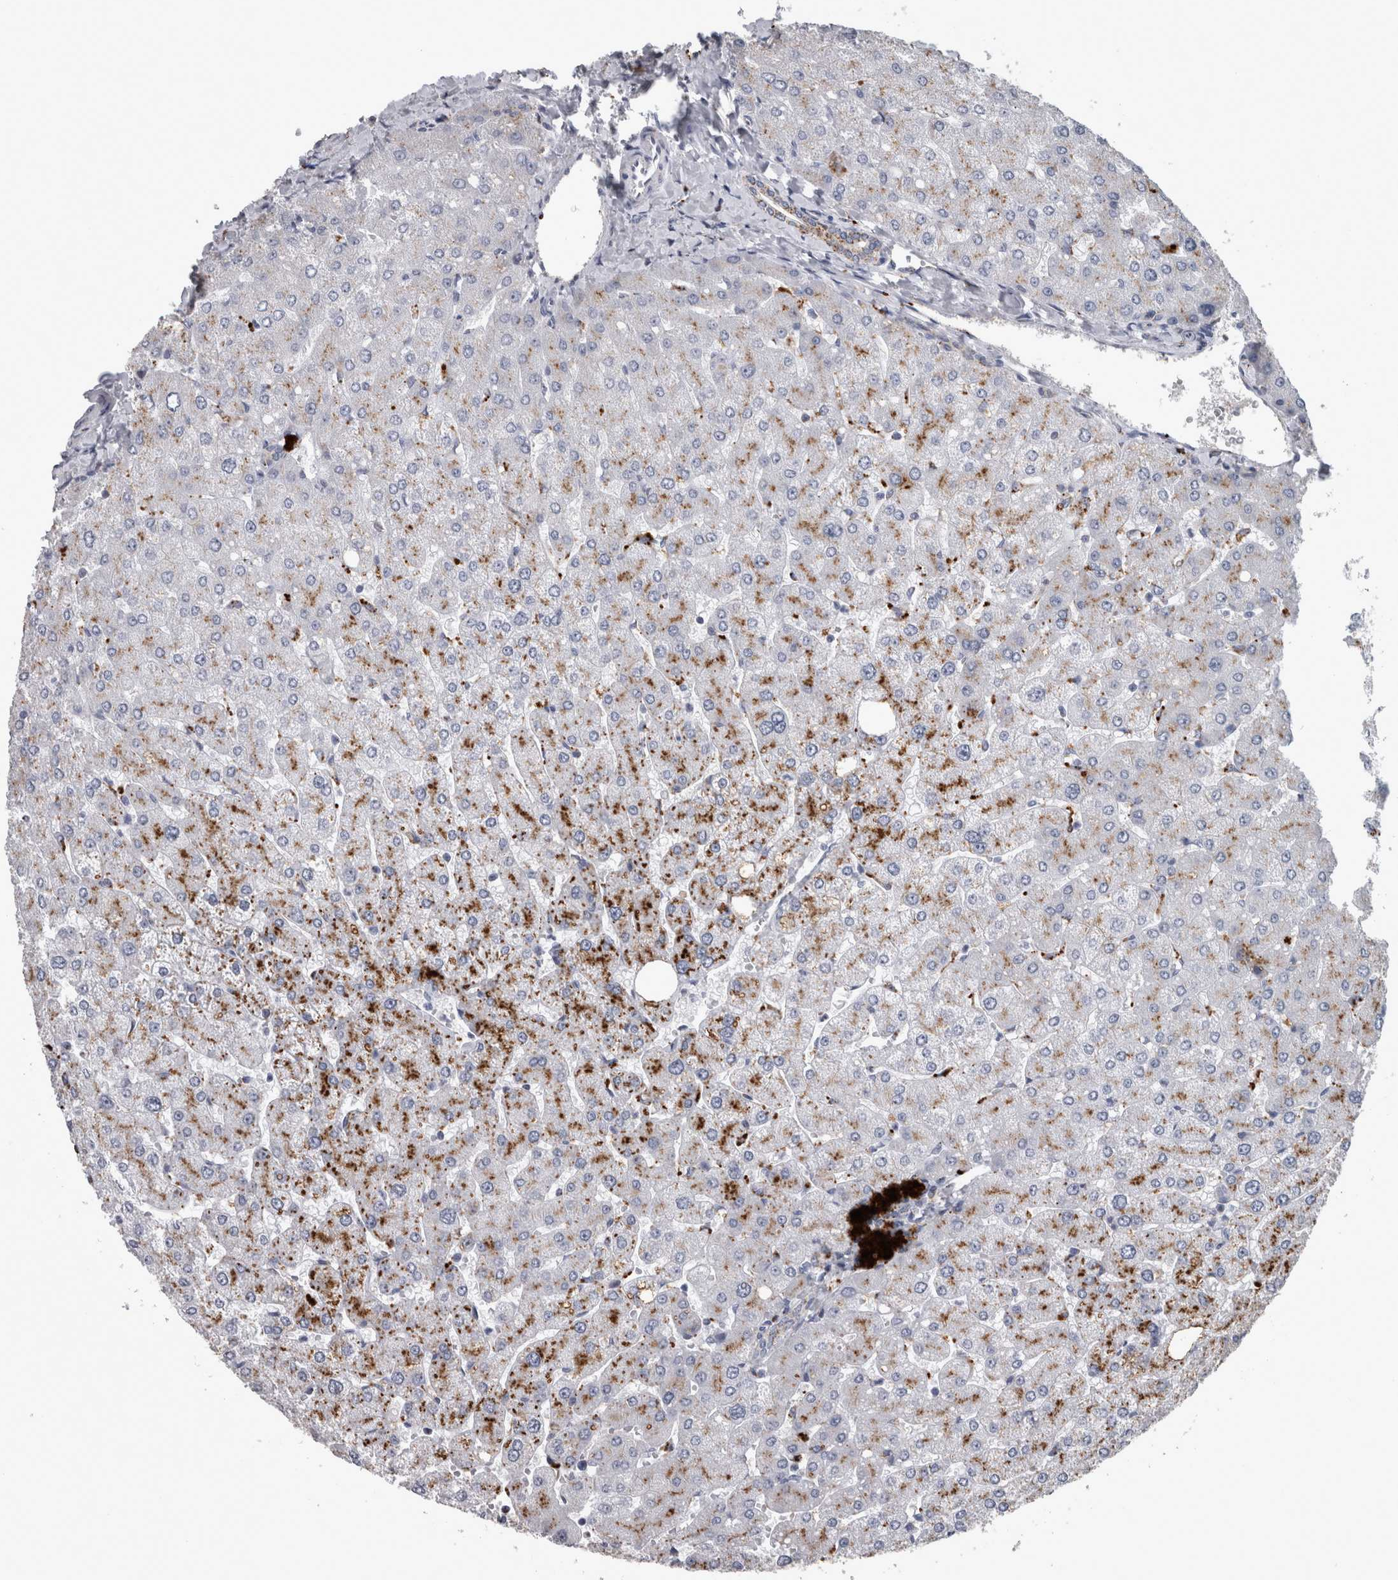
{"staining": {"intensity": "weak", "quantity": ">75%", "location": "cytoplasmic/membranous"}, "tissue": "liver", "cell_type": "Cholangiocytes", "image_type": "normal", "snomed": [{"axis": "morphology", "description": "Normal tissue, NOS"}, {"axis": "topography", "description": "Liver"}], "caption": "High-power microscopy captured an immunohistochemistry (IHC) image of benign liver, revealing weak cytoplasmic/membranous staining in approximately >75% of cholangiocytes.", "gene": "DPP7", "patient": {"sex": "male", "age": 55}}